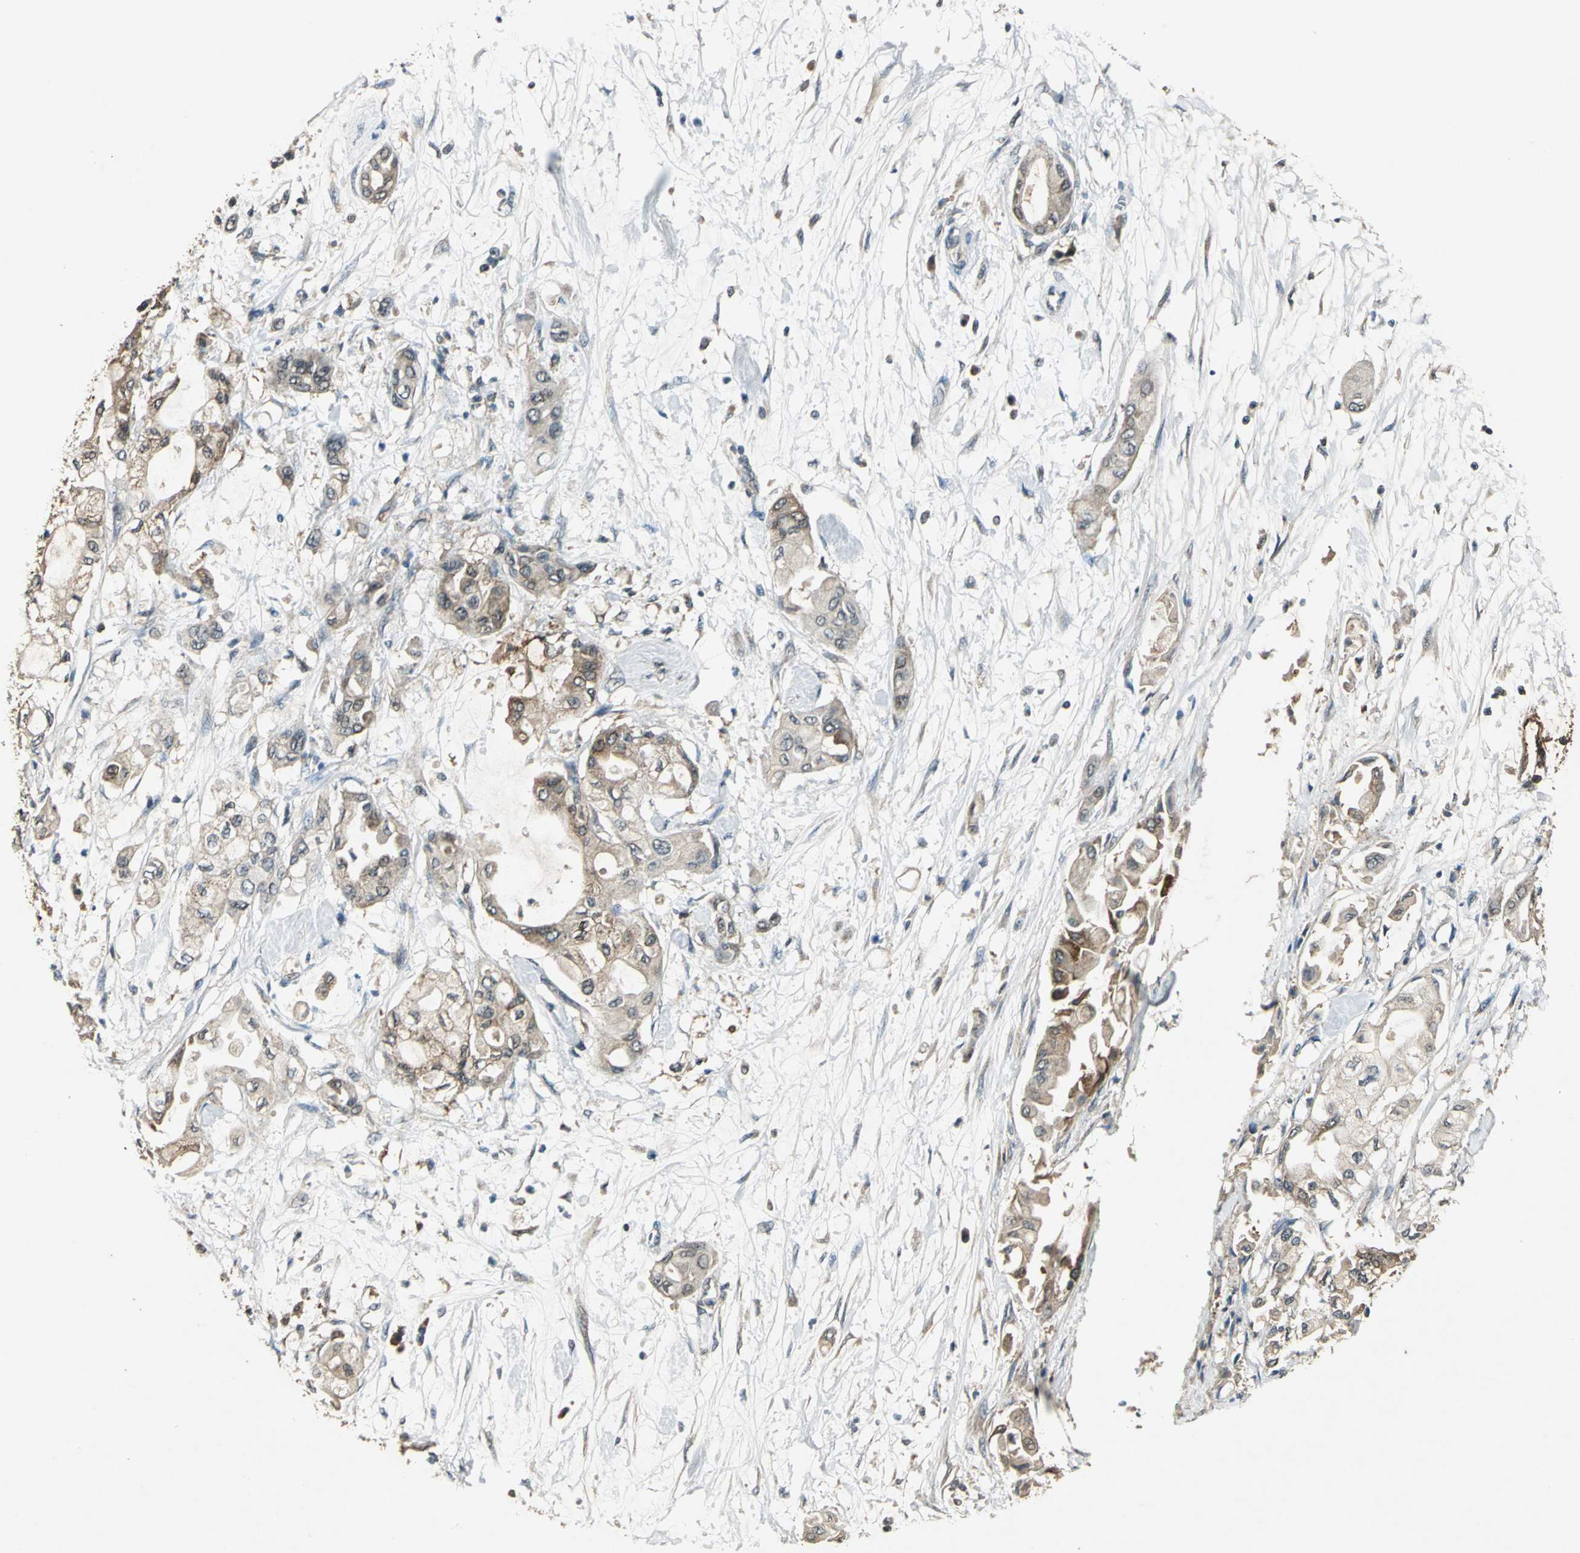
{"staining": {"intensity": "moderate", "quantity": ">75%", "location": "cytoplasmic/membranous"}, "tissue": "pancreatic cancer", "cell_type": "Tumor cells", "image_type": "cancer", "snomed": [{"axis": "morphology", "description": "Adenocarcinoma, NOS"}, {"axis": "morphology", "description": "Adenocarcinoma, metastatic, NOS"}, {"axis": "topography", "description": "Lymph node"}, {"axis": "topography", "description": "Pancreas"}, {"axis": "topography", "description": "Duodenum"}], "caption": "Brown immunohistochemical staining in pancreatic cancer shows moderate cytoplasmic/membranous positivity in about >75% of tumor cells. (Stains: DAB (3,3'-diaminobenzidine) in brown, nuclei in blue, Microscopy: brightfield microscopy at high magnification).", "gene": "AHSA1", "patient": {"sex": "female", "age": 64}}